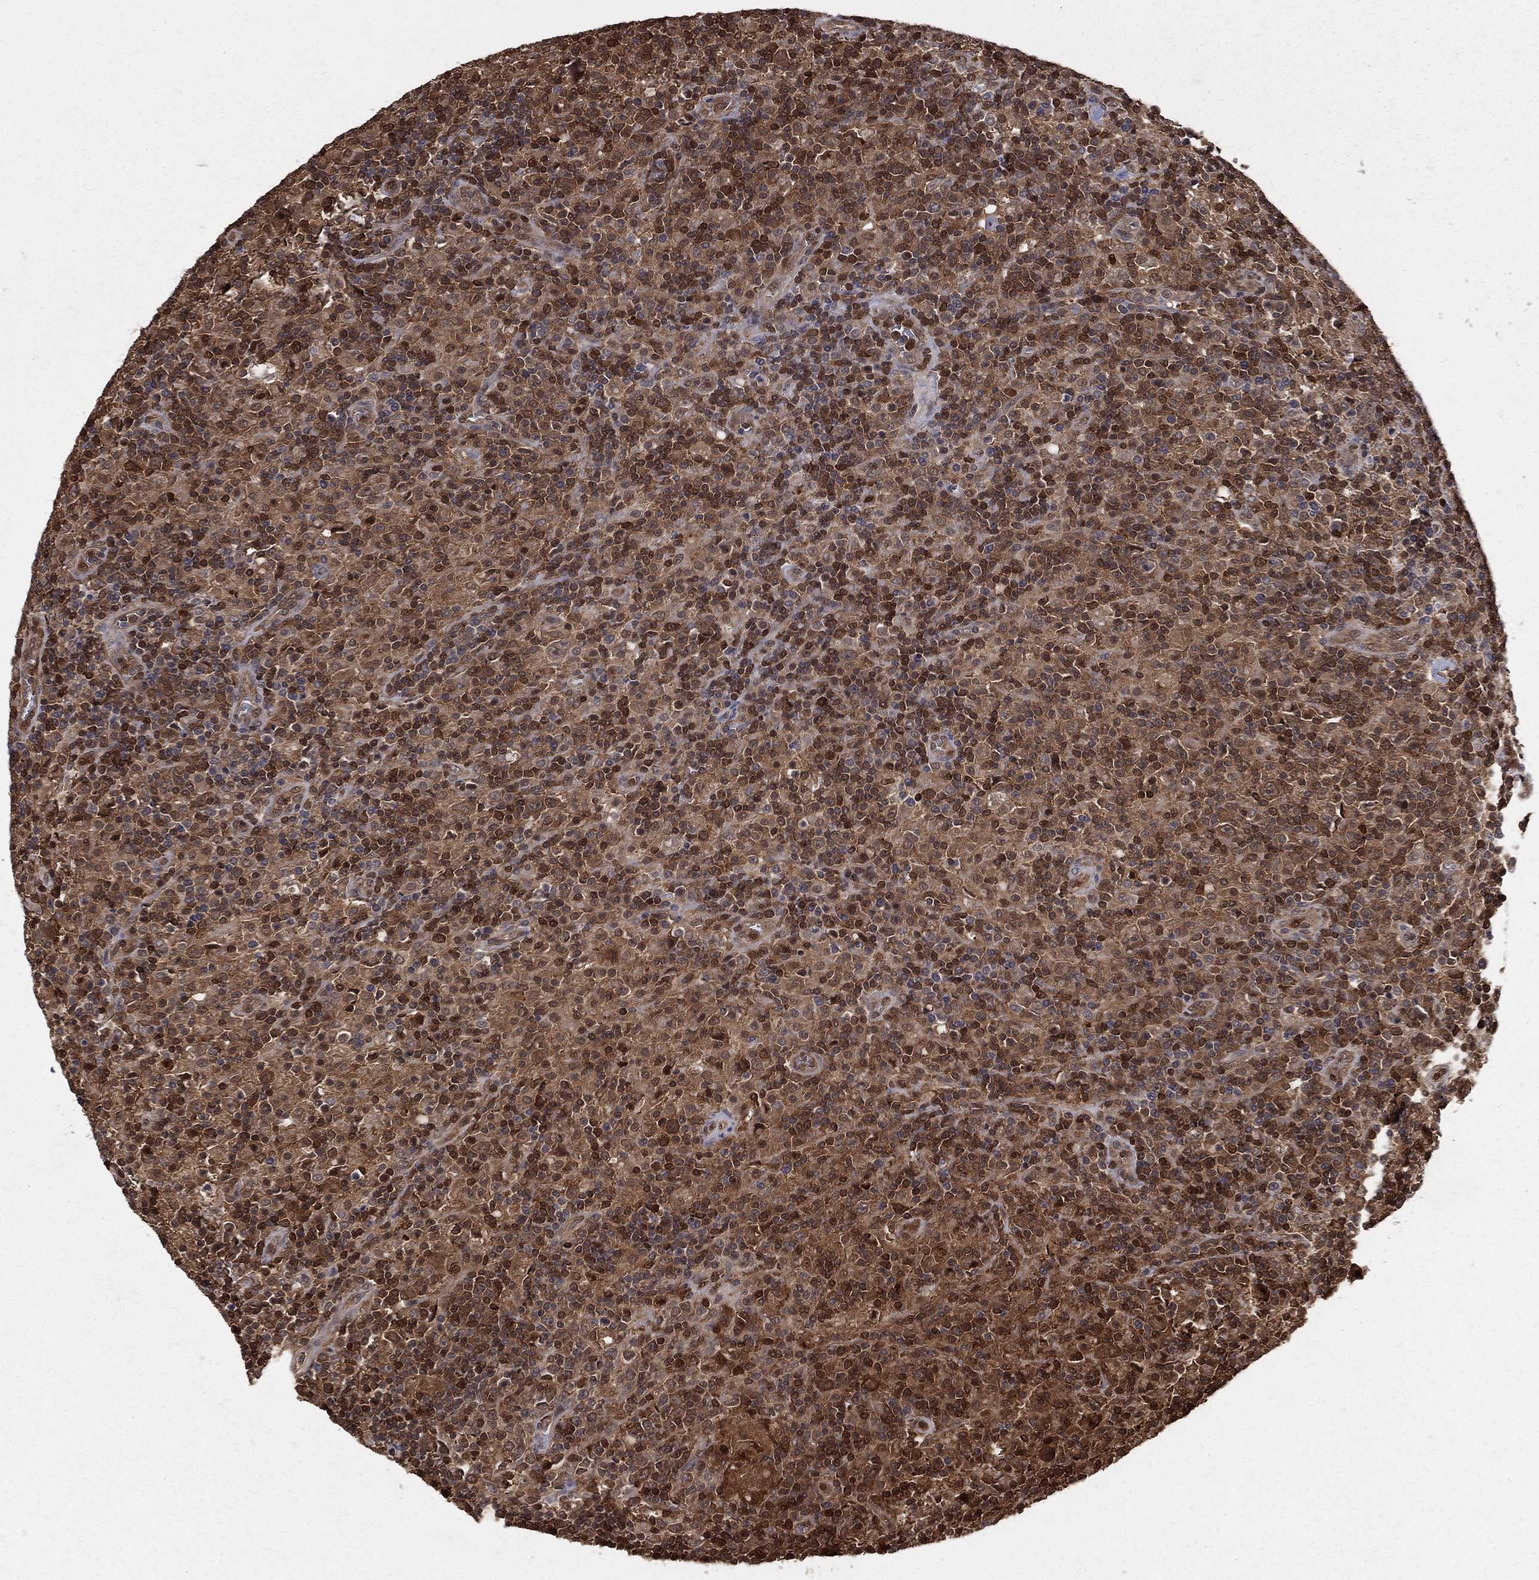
{"staining": {"intensity": "moderate", "quantity": "25%-75%", "location": "cytoplasmic/membranous,nuclear"}, "tissue": "lymphoma", "cell_type": "Tumor cells", "image_type": "cancer", "snomed": [{"axis": "morphology", "description": "Hodgkin's disease, NOS"}, {"axis": "topography", "description": "Lymph node"}], "caption": "Protein expression by immunohistochemistry (IHC) exhibits moderate cytoplasmic/membranous and nuclear positivity in about 25%-75% of tumor cells in Hodgkin's disease.", "gene": "ENO1", "patient": {"sex": "male", "age": 70}}